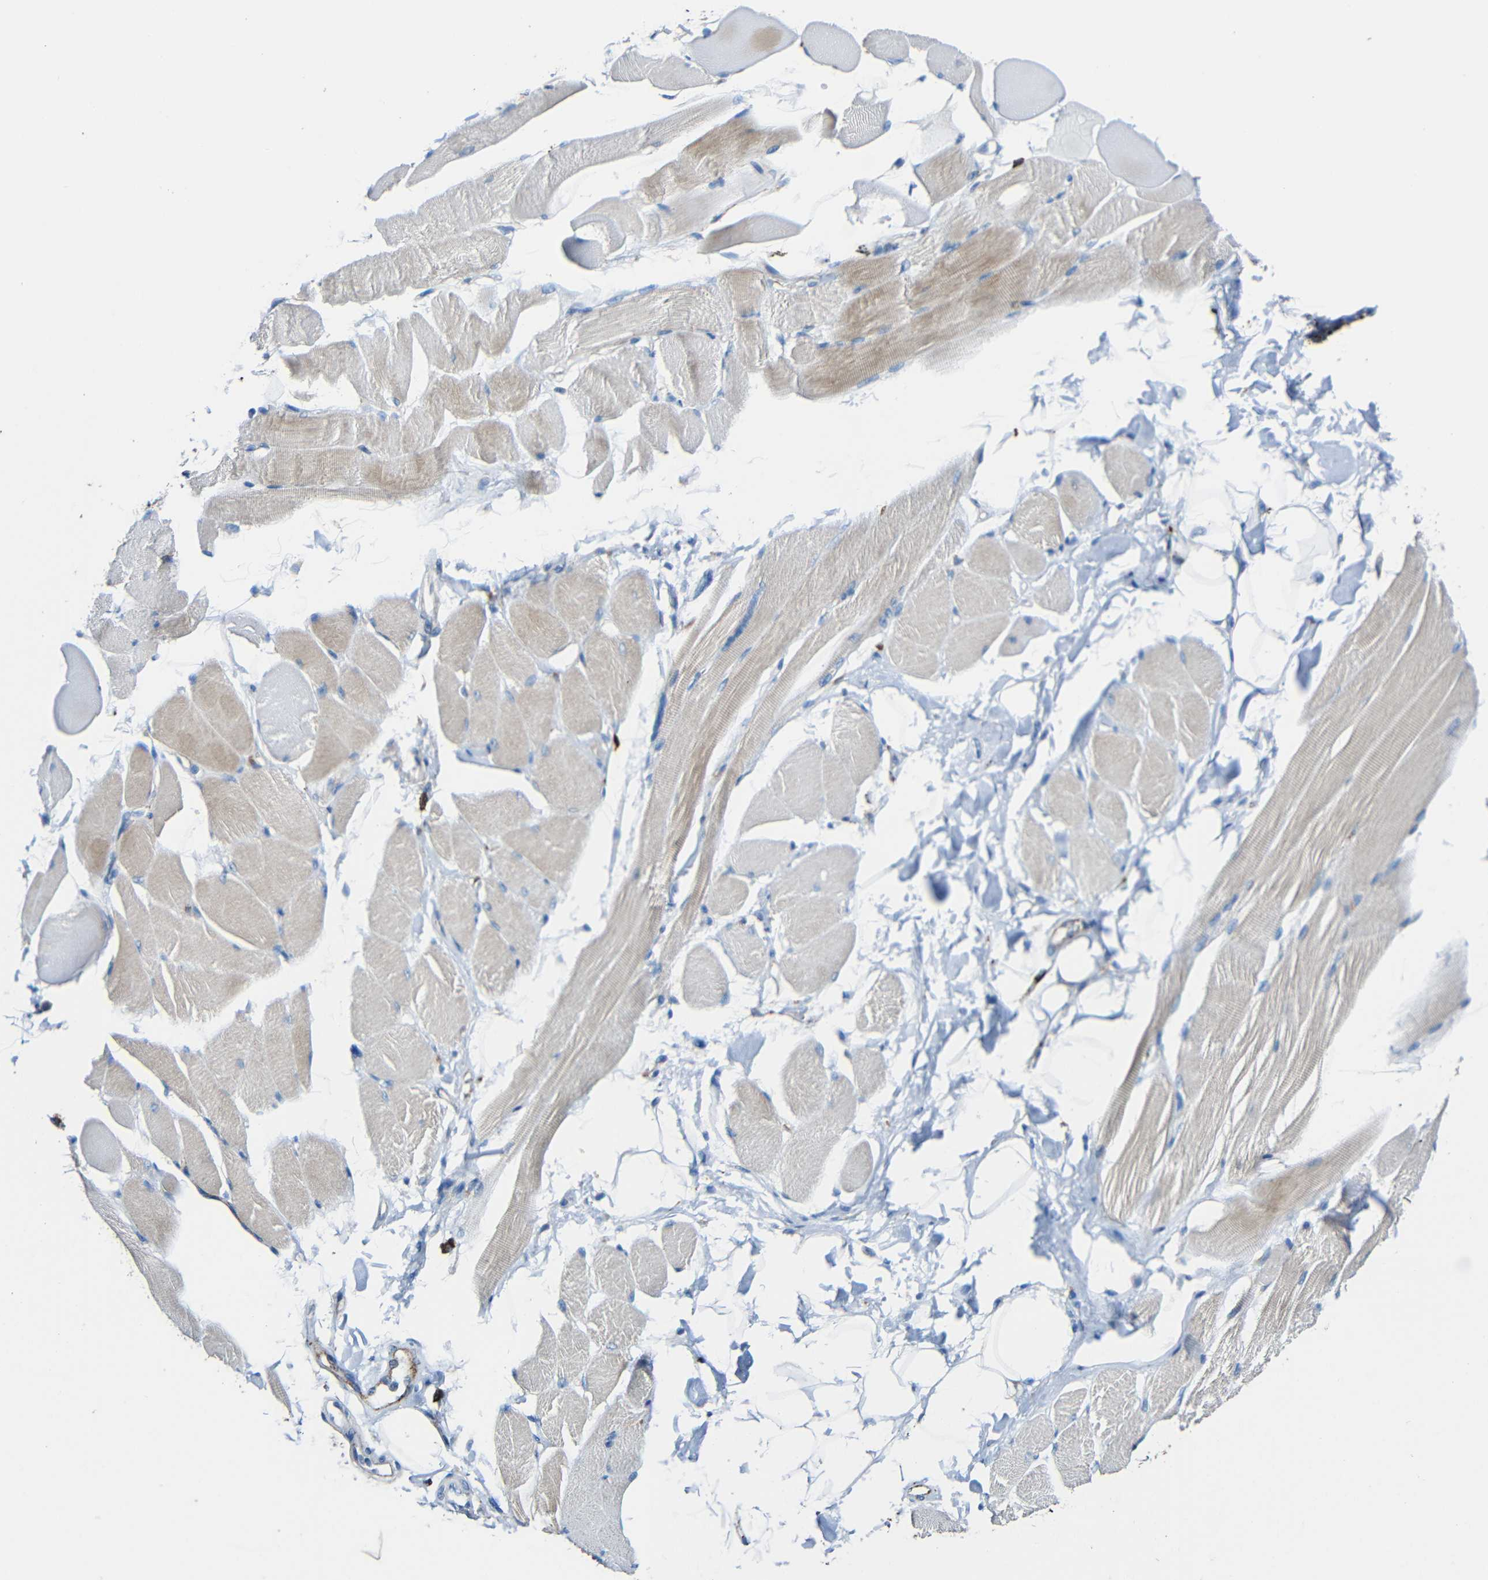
{"staining": {"intensity": "moderate", "quantity": "25%-75%", "location": "cytoplasmic/membranous"}, "tissue": "skeletal muscle", "cell_type": "Myocytes", "image_type": "normal", "snomed": [{"axis": "morphology", "description": "Normal tissue, NOS"}, {"axis": "topography", "description": "Skeletal muscle"}, {"axis": "topography", "description": "Peripheral nerve tissue"}], "caption": "Protein staining of benign skeletal muscle reveals moderate cytoplasmic/membranous positivity in approximately 25%-75% of myocytes. The protein of interest is stained brown, and the nuclei are stained in blue (DAB IHC with brightfield microscopy, high magnification).", "gene": "HLA", "patient": {"sex": "female", "age": 84}}